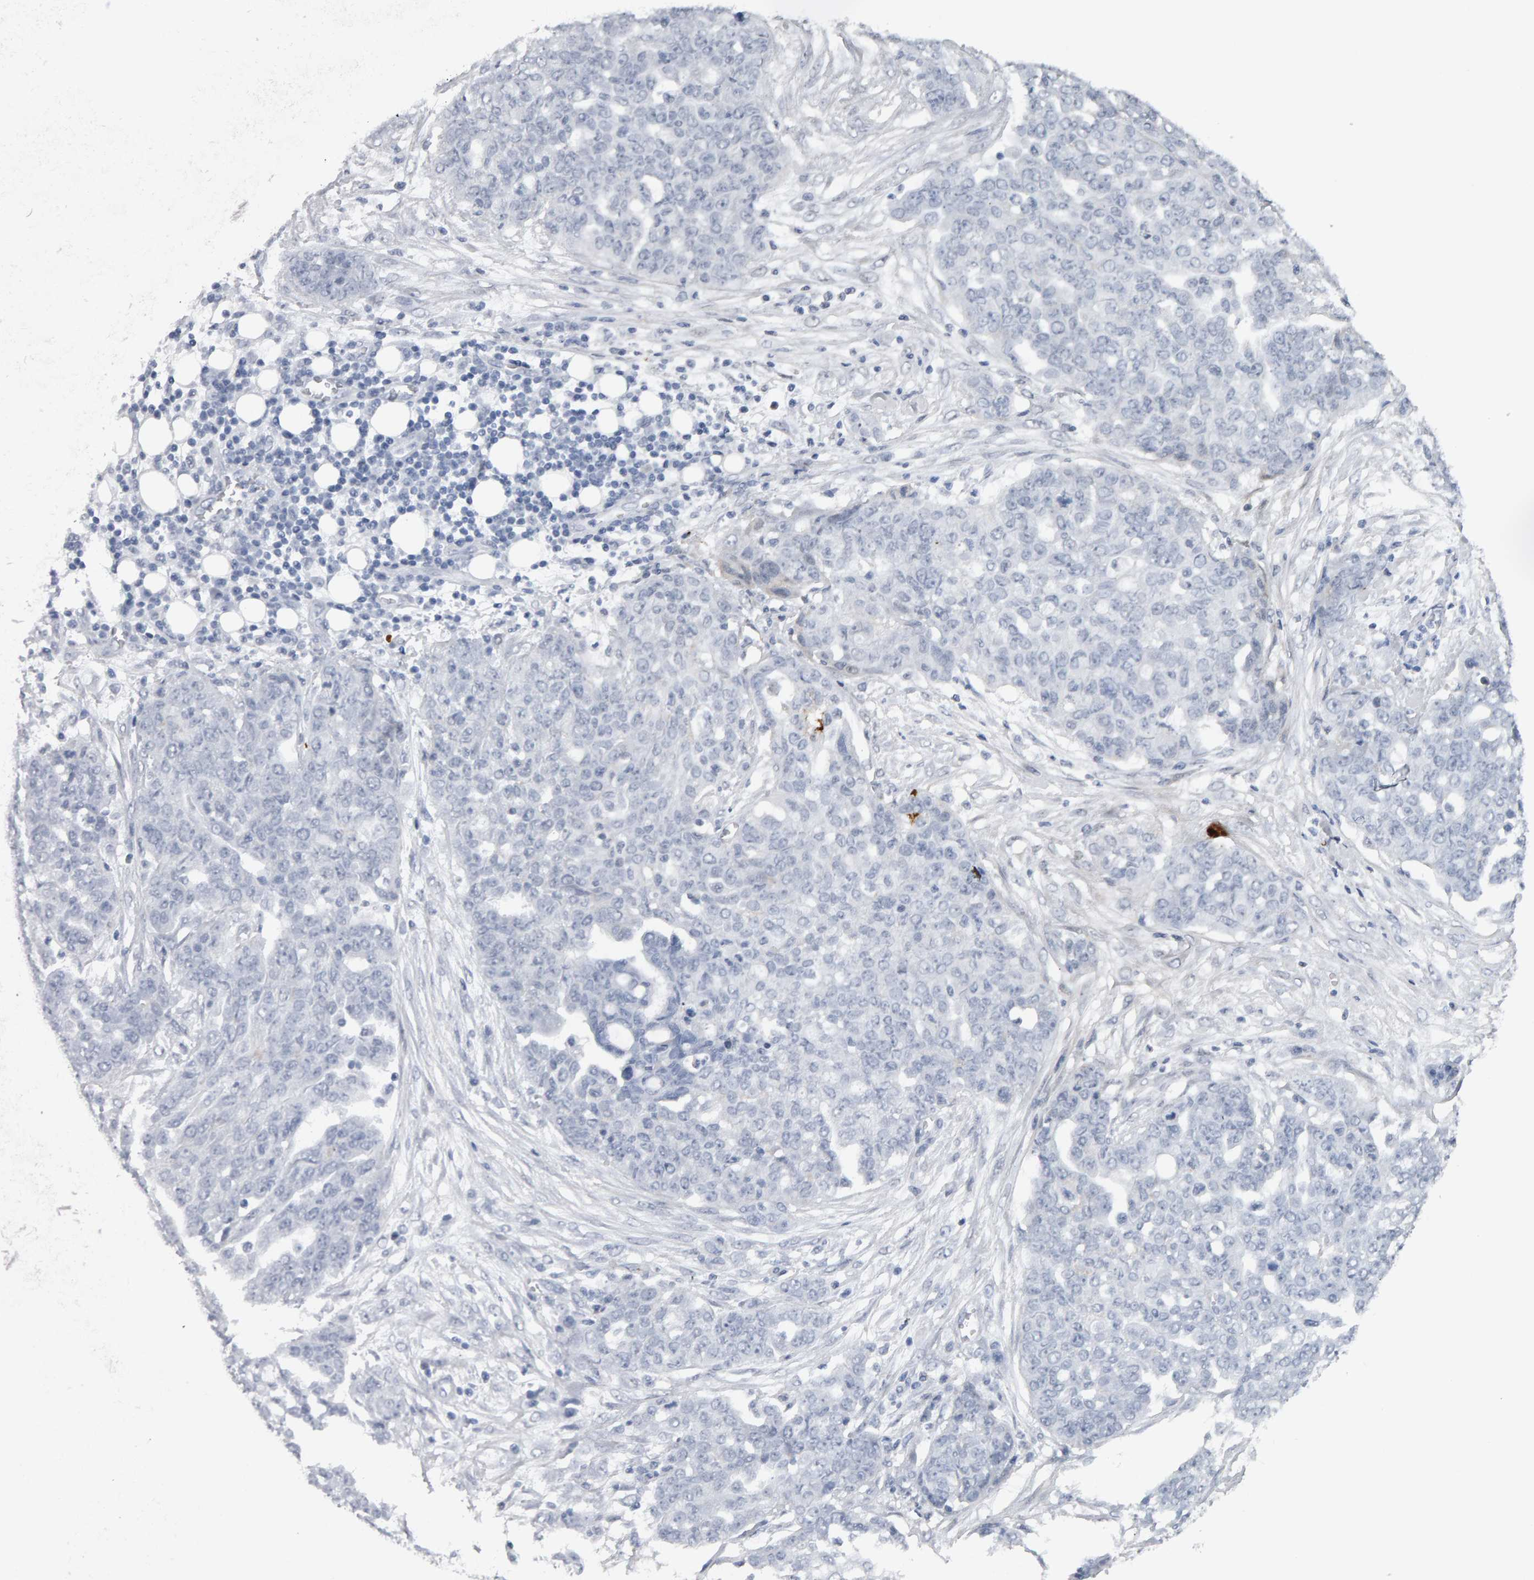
{"staining": {"intensity": "negative", "quantity": "none", "location": "none"}, "tissue": "ovarian cancer", "cell_type": "Tumor cells", "image_type": "cancer", "snomed": [{"axis": "morphology", "description": "Cystadenocarcinoma, serous, NOS"}, {"axis": "topography", "description": "Soft tissue"}, {"axis": "topography", "description": "Ovary"}], "caption": "Tumor cells show no significant protein staining in ovarian cancer.", "gene": "IPO8", "patient": {"sex": "female", "age": 57}}